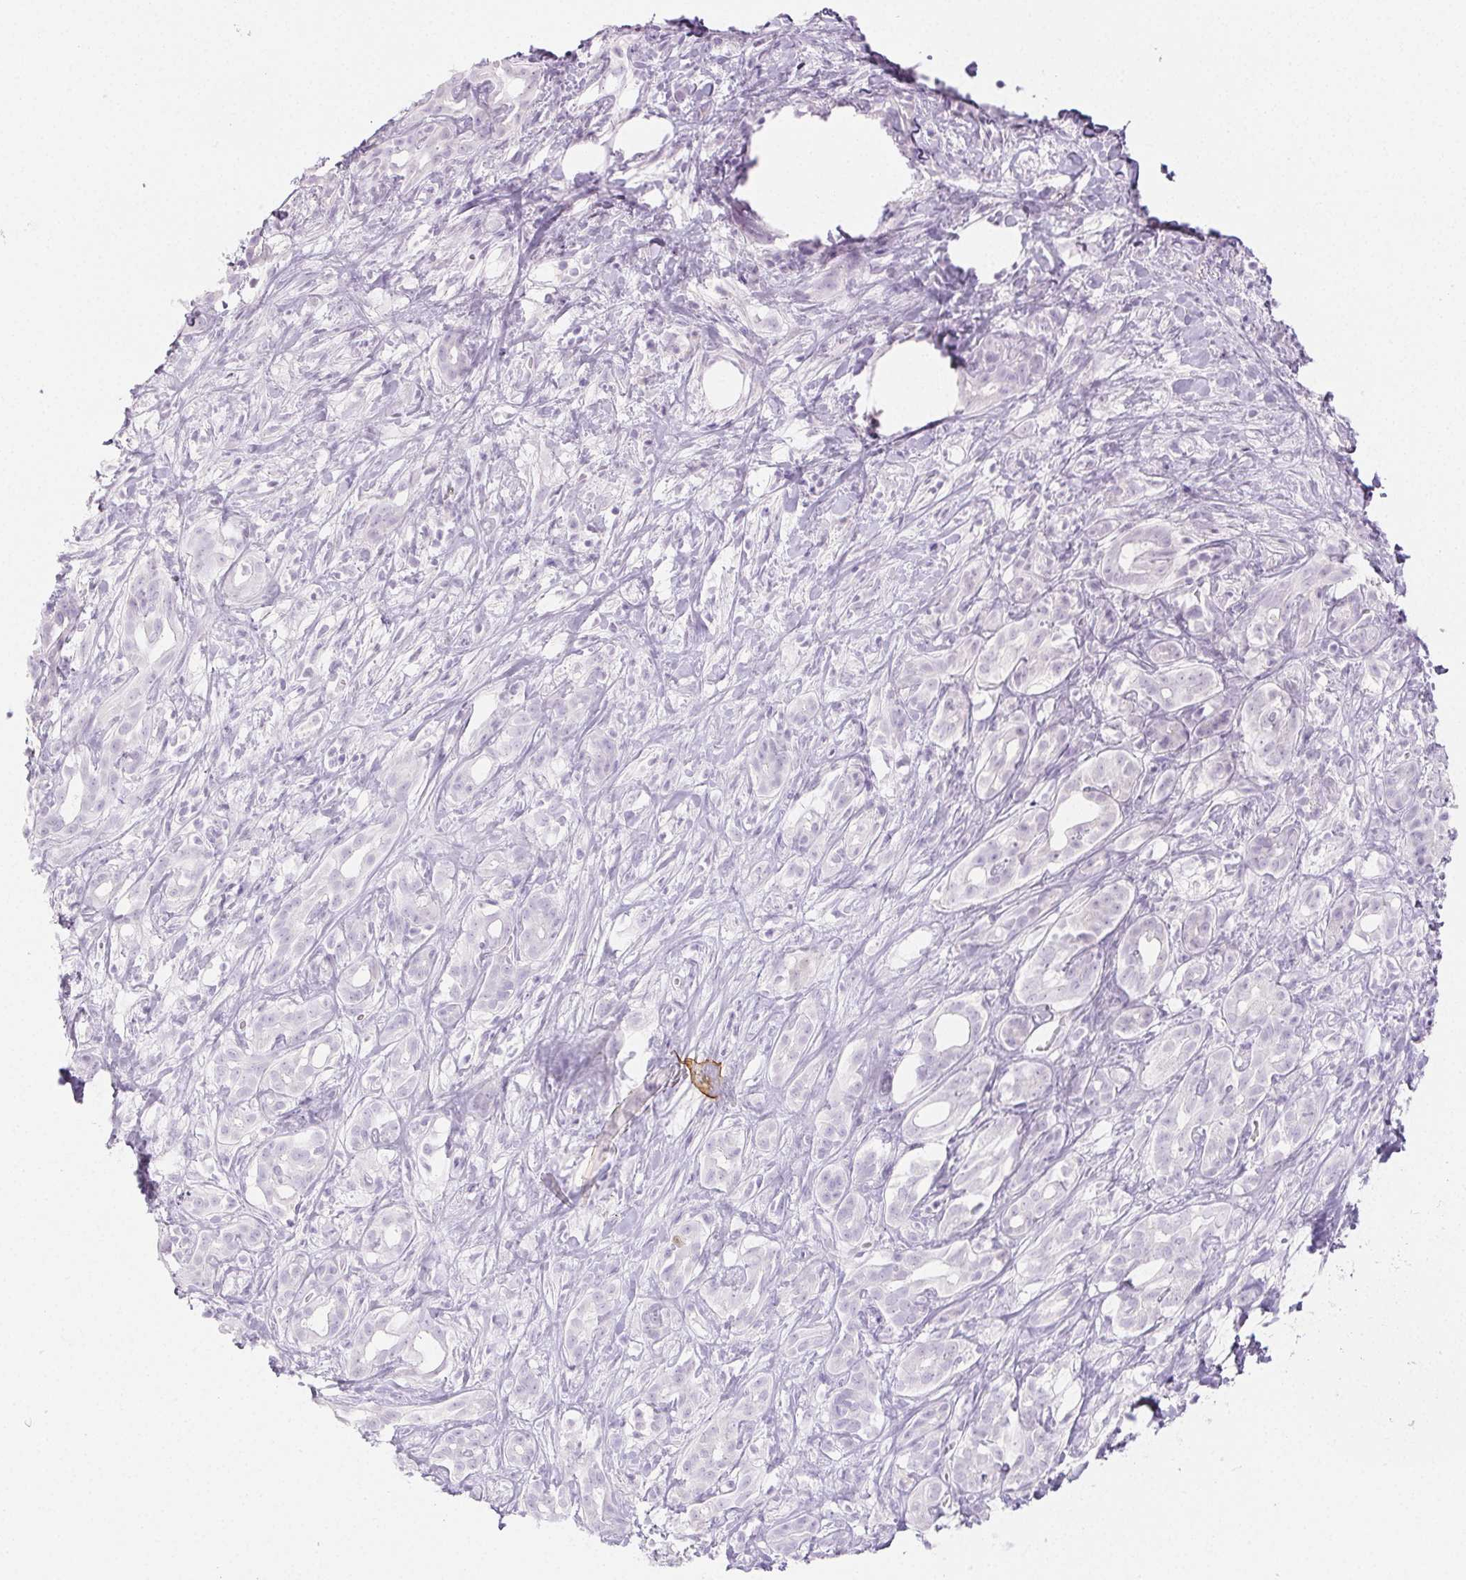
{"staining": {"intensity": "negative", "quantity": "none", "location": "none"}, "tissue": "pancreatic cancer", "cell_type": "Tumor cells", "image_type": "cancer", "snomed": [{"axis": "morphology", "description": "Adenocarcinoma, NOS"}, {"axis": "topography", "description": "Pancreas"}], "caption": "IHC of human pancreatic cancer (adenocarcinoma) demonstrates no positivity in tumor cells.", "gene": "SPRR3", "patient": {"sex": "male", "age": 61}}